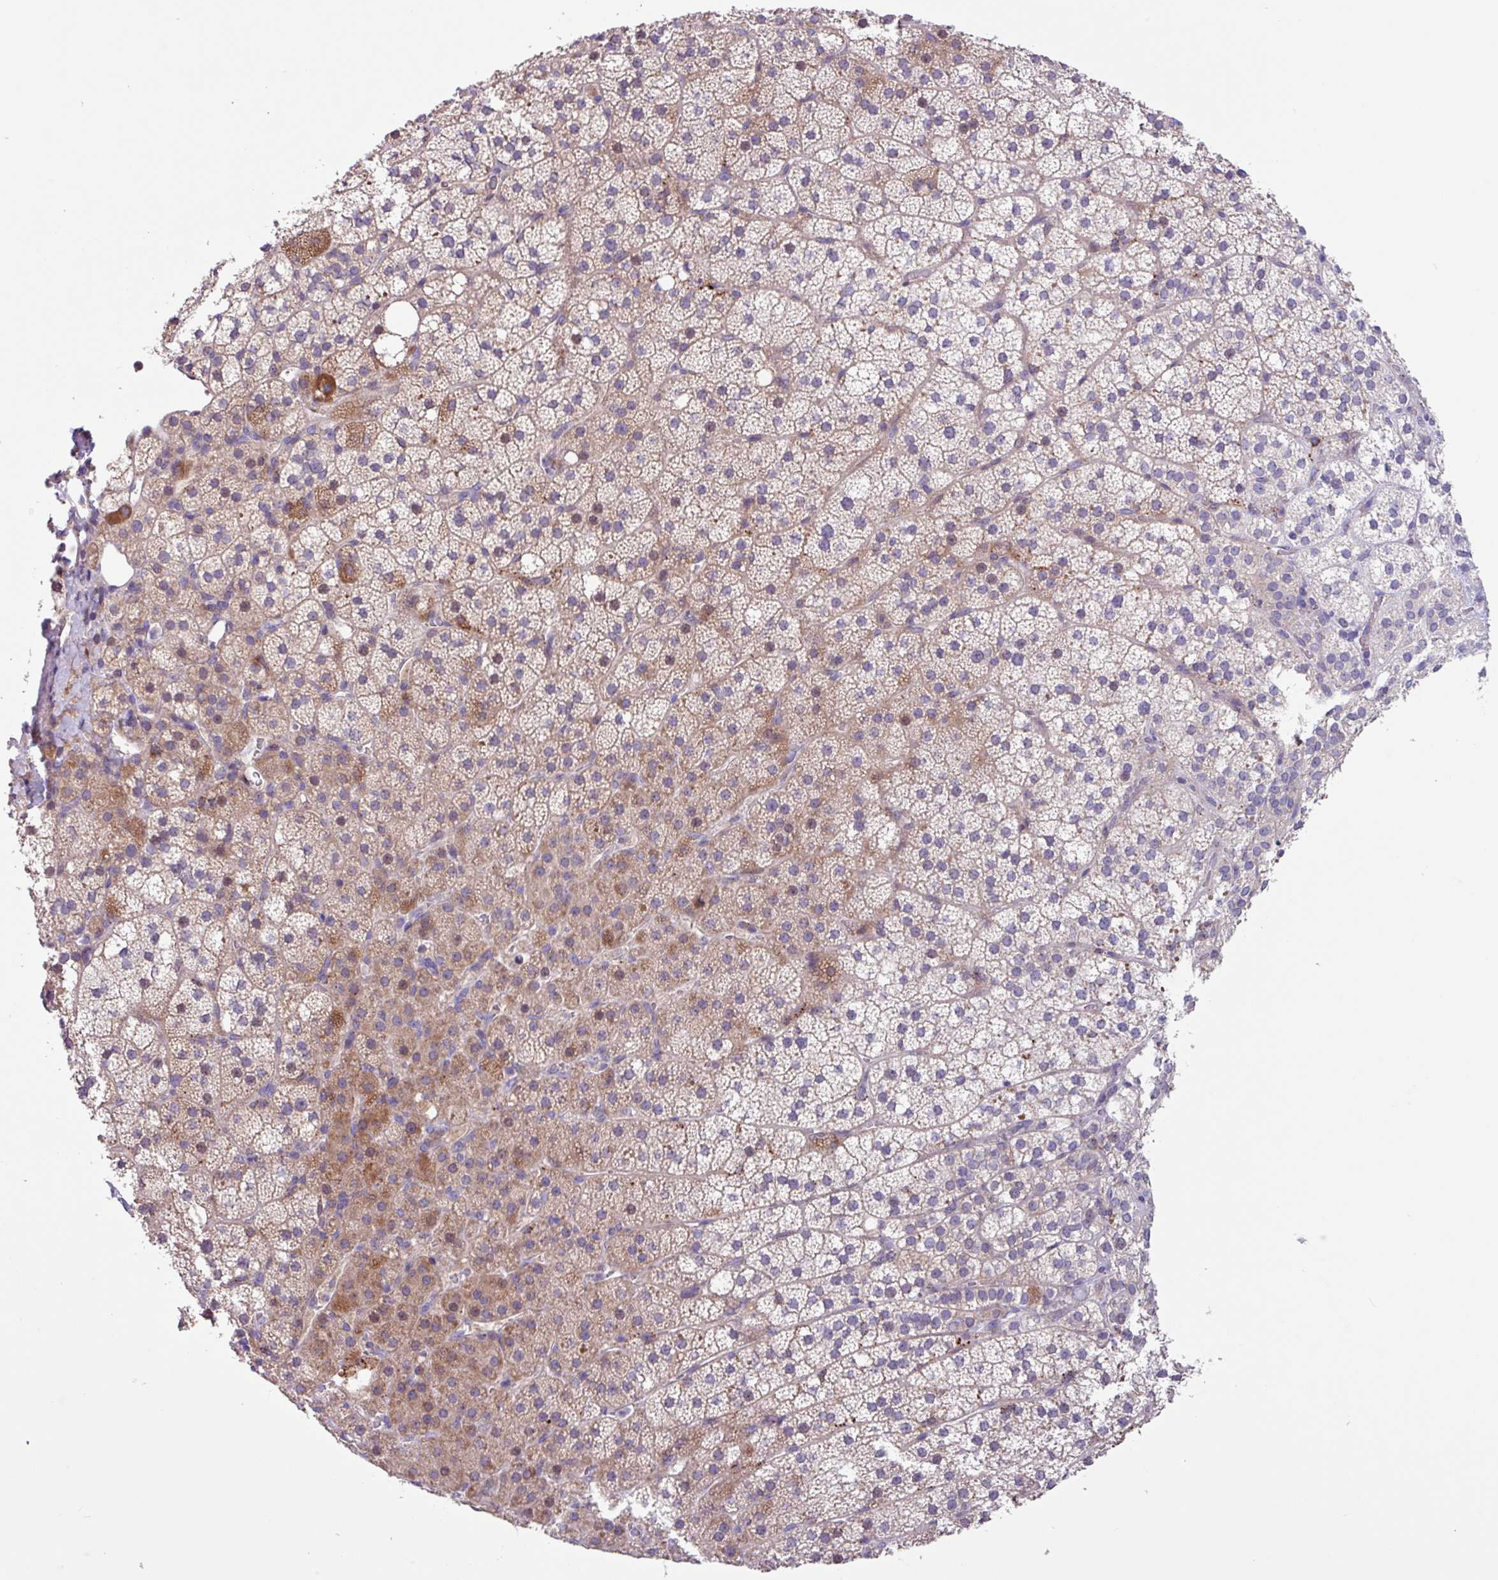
{"staining": {"intensity": "moderate", "quantity": "25%-75%", "location": "cytoplasmic/membranous"}, "tissue": "adrenal gland", "cell_type": "Glandular cells", "image_type": "normal", "snomed": [{"axis": "morphology", "description": "Normal tissue, NOS"}, {"axis": "topography", "description": "Adrenal gland"}], "caption": "The immunohistochemical stain highlights moderate cytoplasmic/membranous staining in glandular cells of unremarkable adrenal gland.", "gene": "IQCJ", "patient": {"sex": "male", "age": 53}}